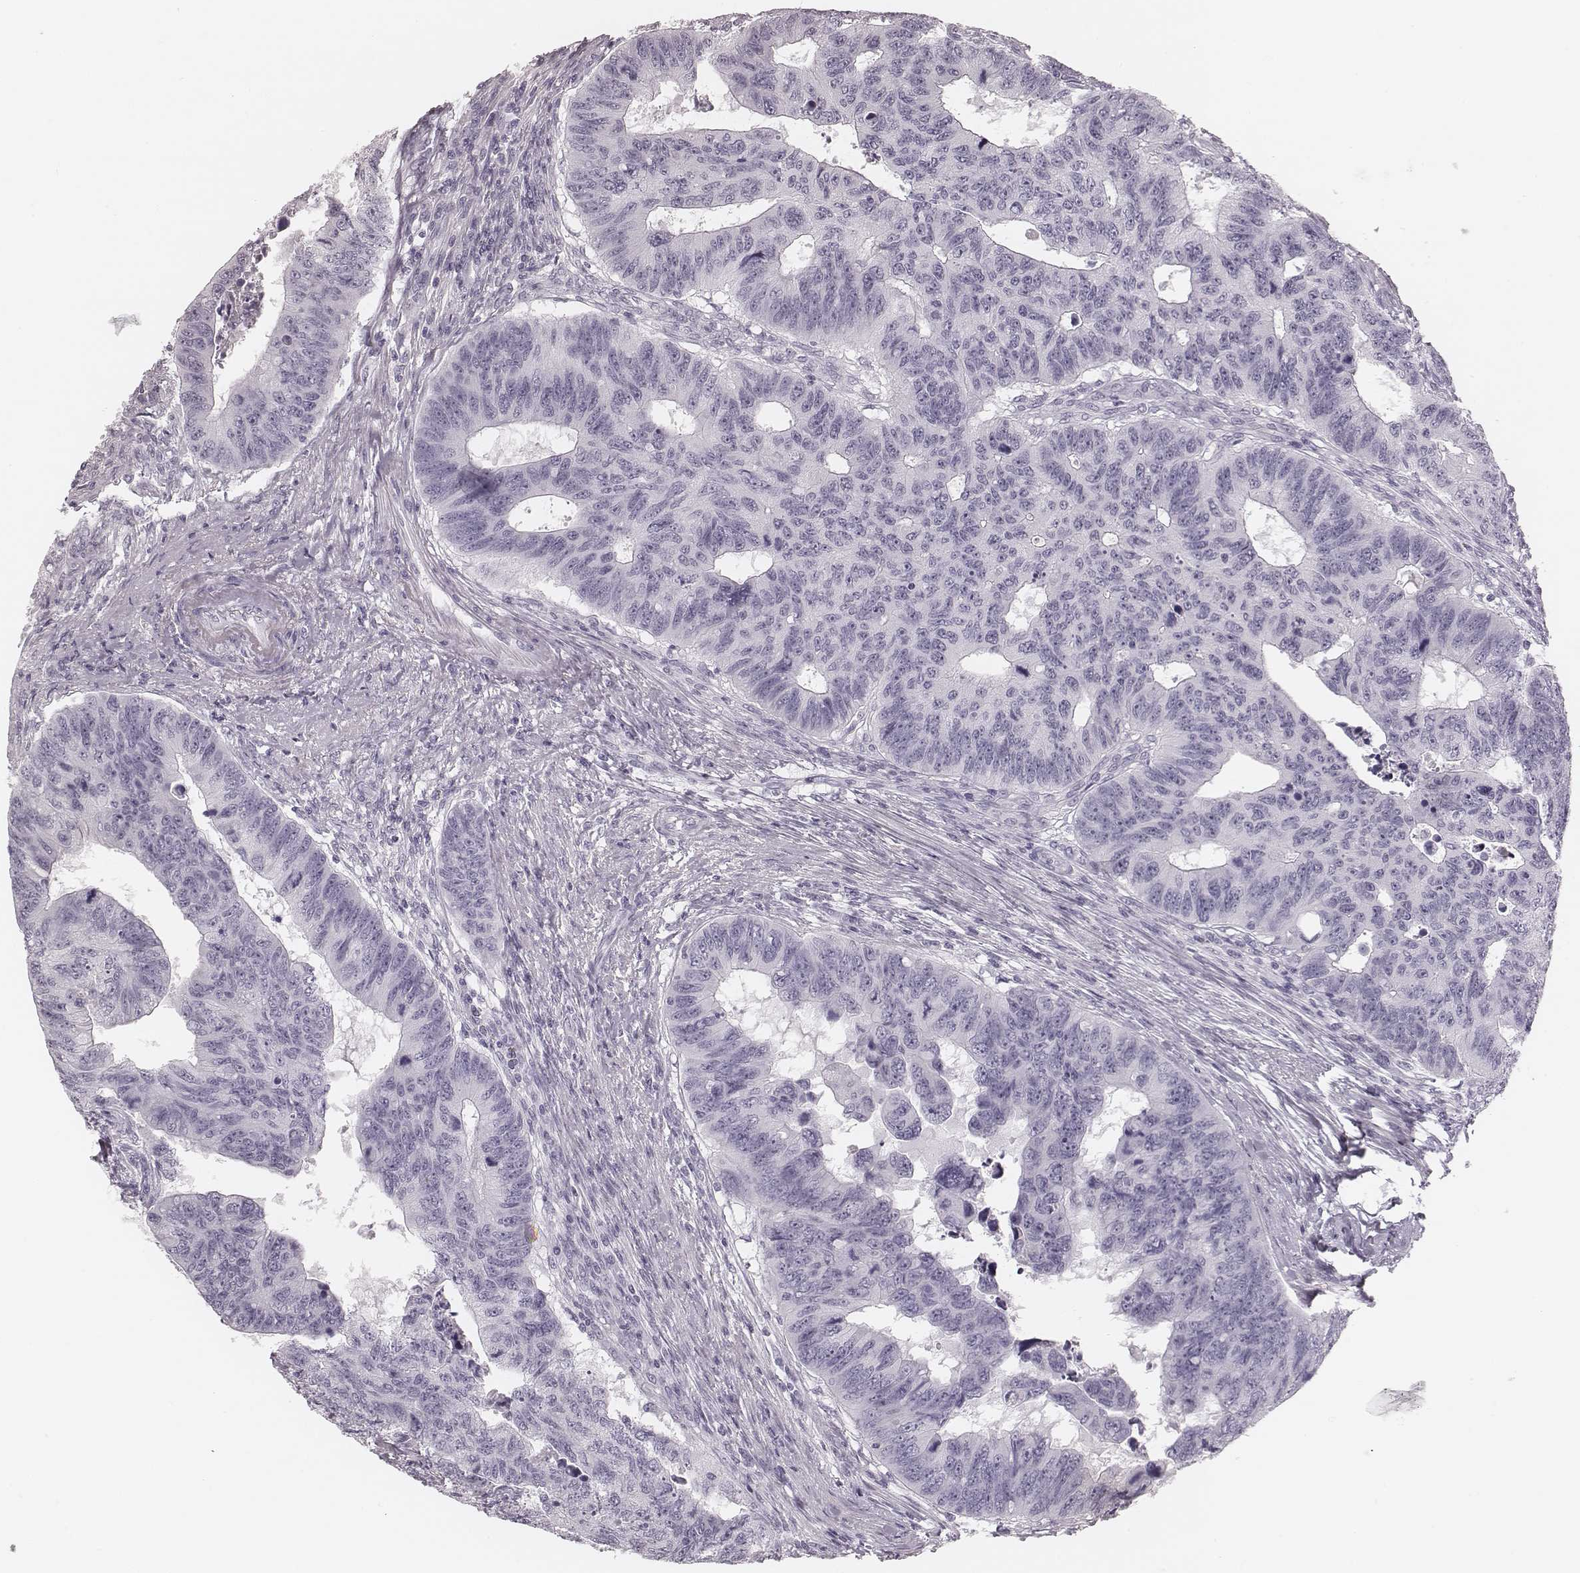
{"staining": {"intensity": "negative", "quantity": "none", "location": "none"}, "tissue": "colorectal cancer", "cell_type": "Tumor cells", "image_type": "cancer", "snomed": [{"axis": "morphology", "description": "Adenocarcinoma, NOS"}, {"axis": "topography", "description": "Rectum"}], "caption": "Immunohistochemical staining of human colorectal cancer displays no significant staining in tumor cells. The staining was performed using DAB to visualize the protein expression in brown, while the nuclei were stained in blue with hematoxylin (Magnification: 20x).", "gene": "MSX1", "patient": {"sex": "female", "age": 85}}